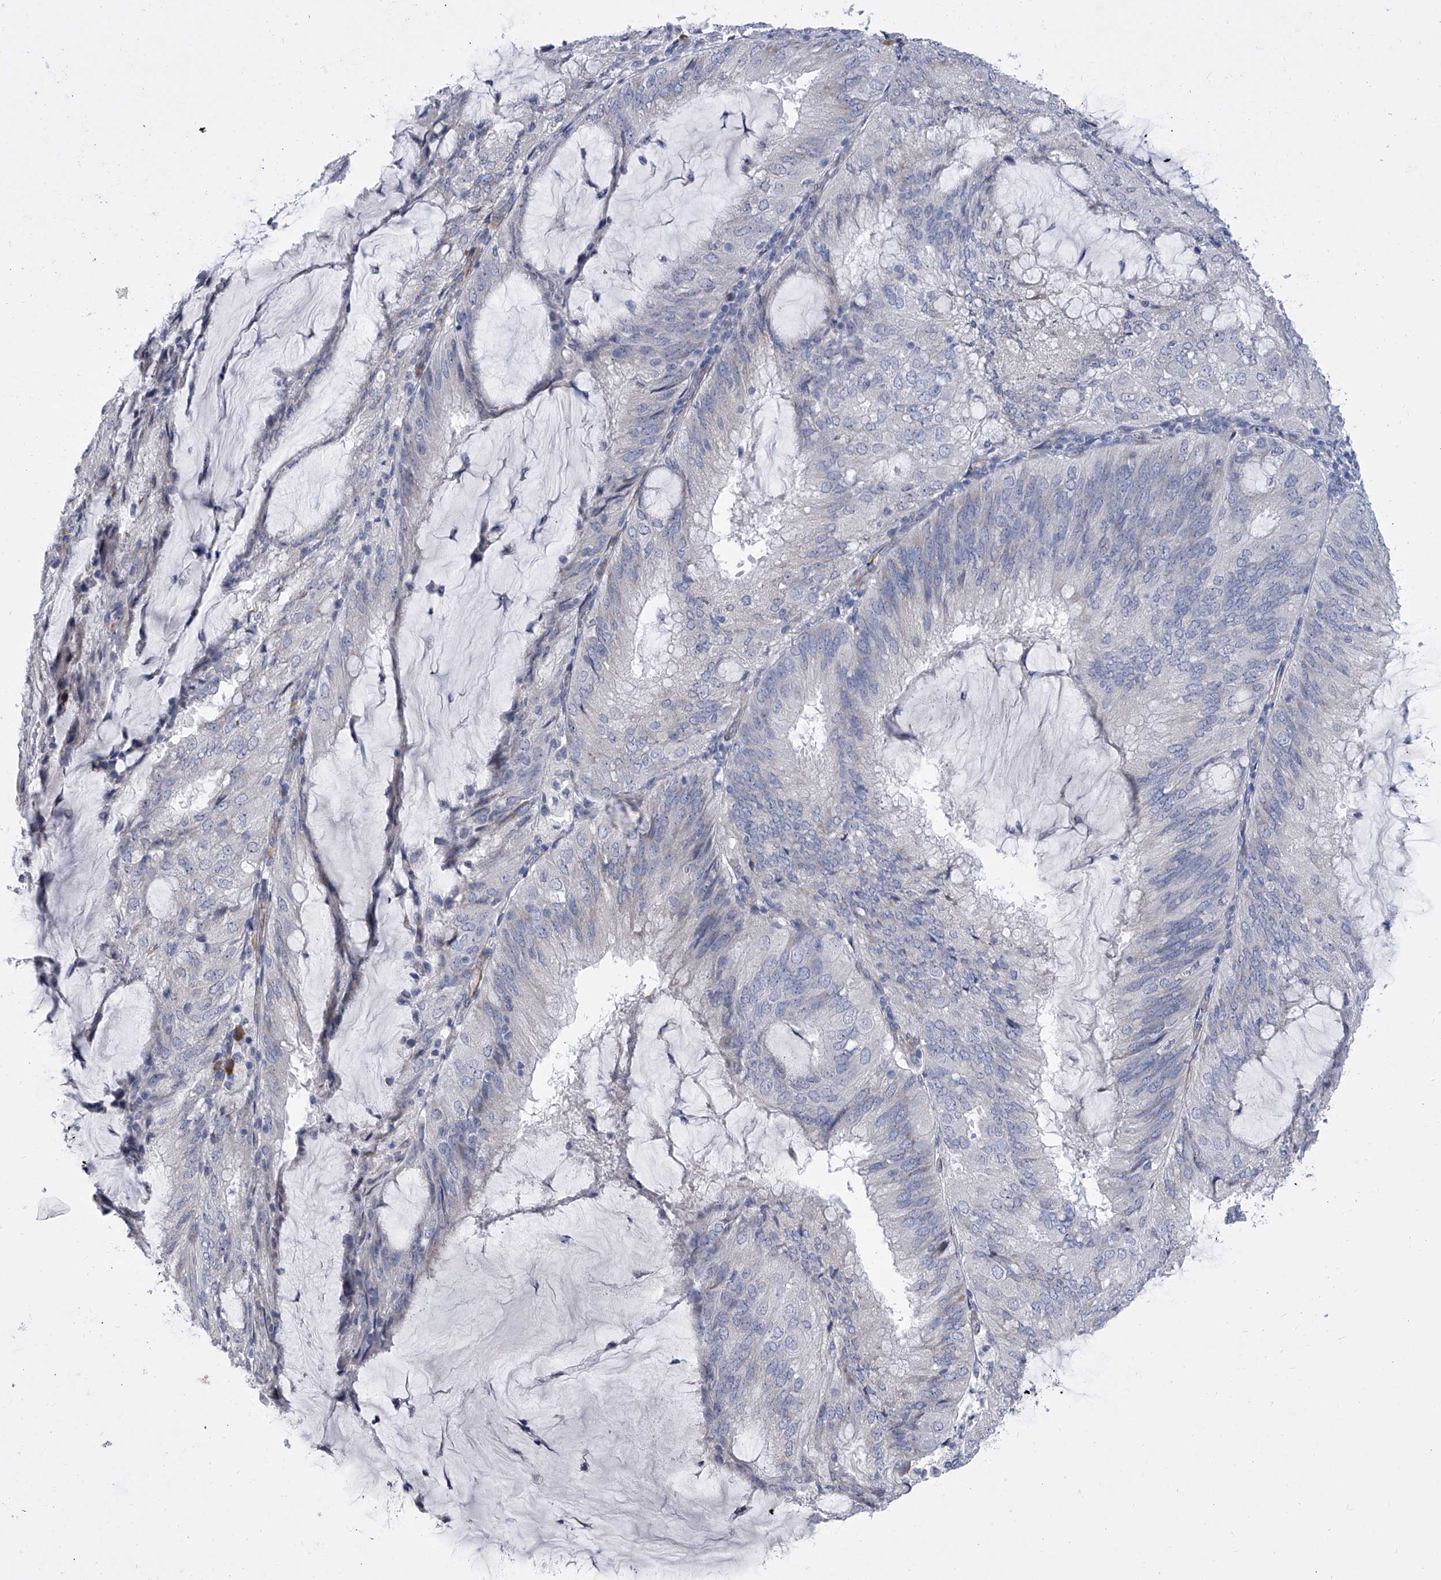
{"staining": {"intensity": "negative", "quantity": "none", "location": "none"}, "tissue": "endometrial cancer", "cell_type": "Tumor cells", "image_type": "cancer", "snomed": [{"axis": "morphology", "description": "Adenocarcinoma, NOS"}, {"axis": "topography", "description": "Endometrium"}], "caption": "Immunohistochemistry (IHC) photomicrograph of neoplastic tissue: endometrial cancer (adenocarcinoma) stained with DAB (3,3'-diaminobenzidine) demonstrates no significant protein expression in tumor cells.", "gene": "ALG14", "patient": {"sex": "female", "age": 81}}